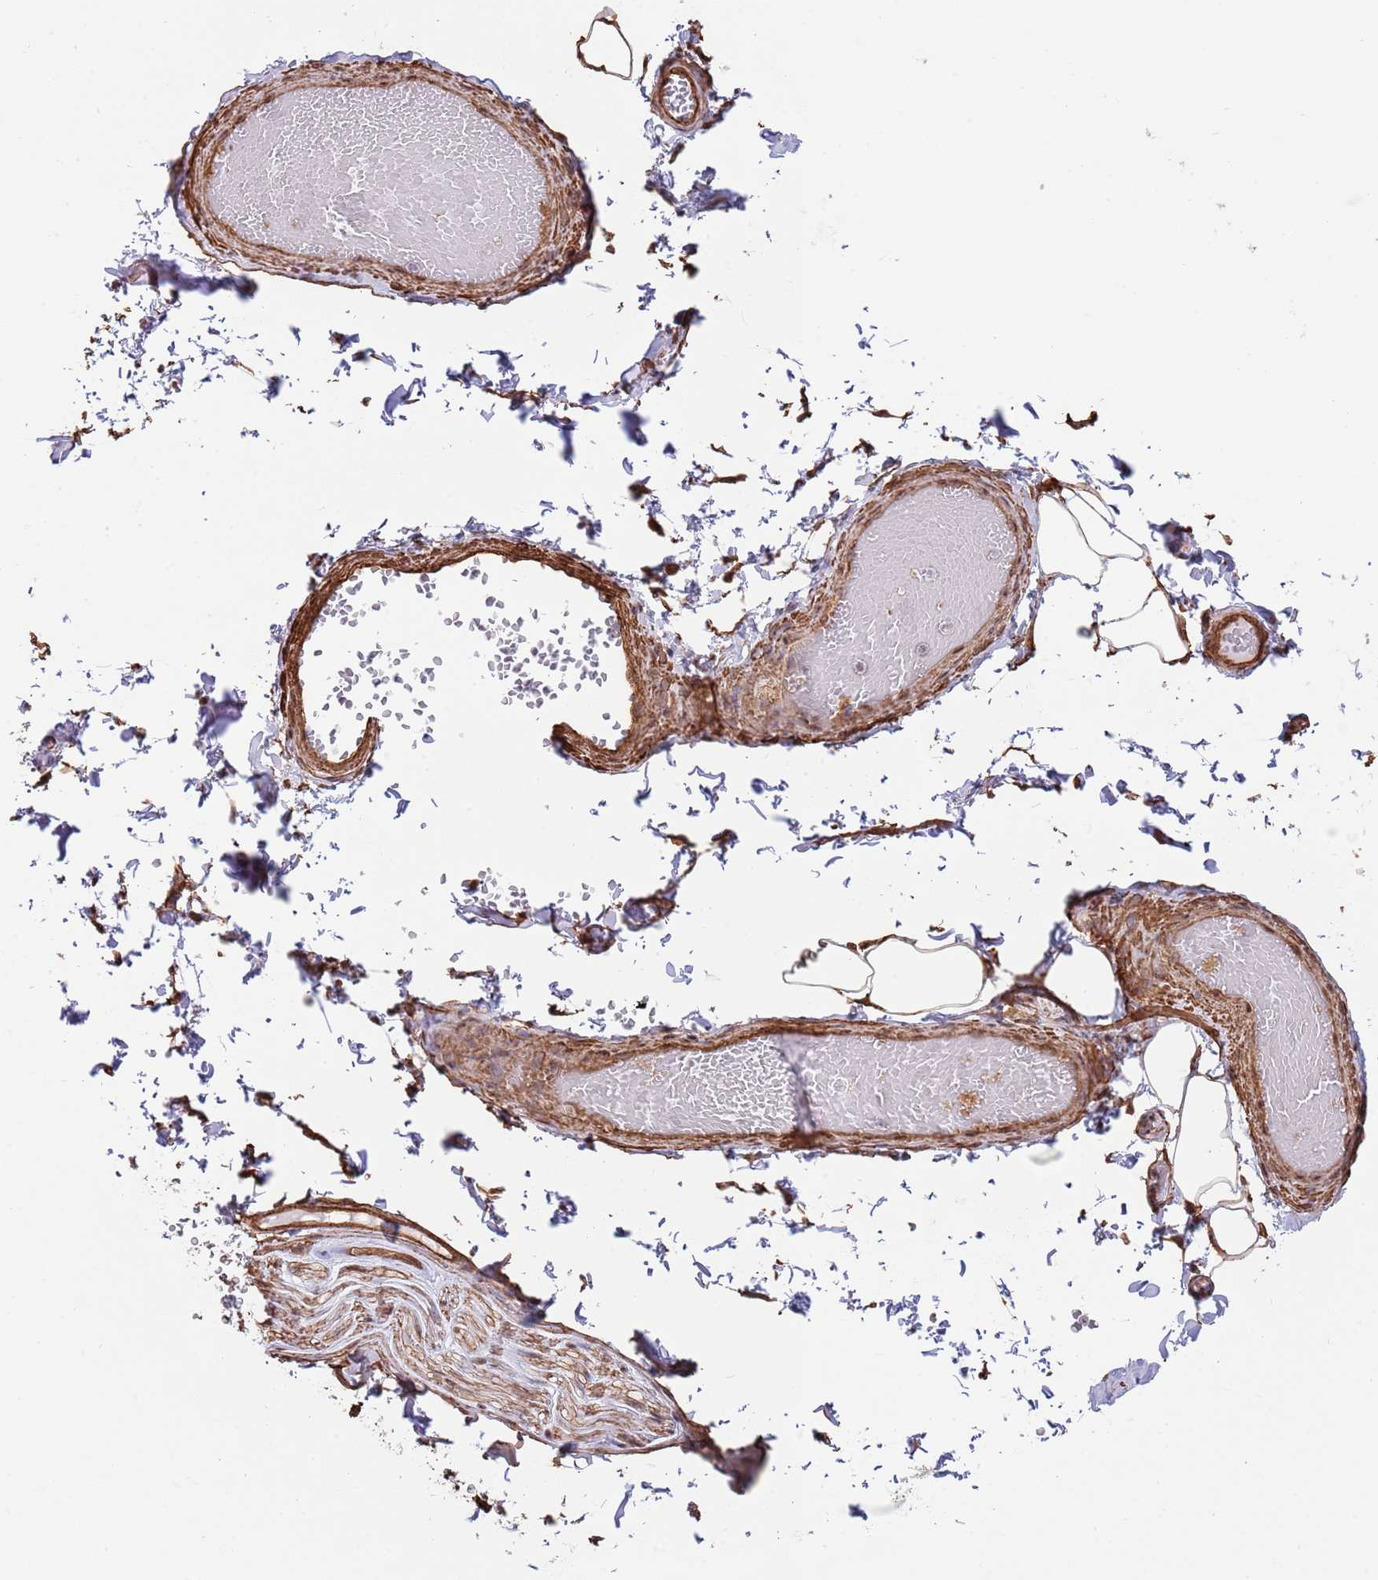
{"staining": {"intensity": "moderate", "quantity": ">75%", "location": "cytoplasmic/membranous,nuclear"}, "tissue": "adipose tissue", "cell_type": "Adipocytes", "image_type": "normal", "snomed": [{"axis": "morphology", "description": "Normal tissue, NOS"}, {"axis": "topography", "description": "Soft tissue"}, {"axis": "topography", "description": "Vascular tissue"}, {"axis": "topography", "description": "Peripheral nerve tissue"}], "caption": "Protein analysis of normal adipose tissue displays moderate cytoplasmic/membranous,nuclear positivity in about >75% of adipocytes. Using DAB (brown) and hematoxylin (blue) stains, captured at high magnification using brightfield microscopy.", "gene": "BPNT1", "patient": {"sex": "male", "age": 32}}